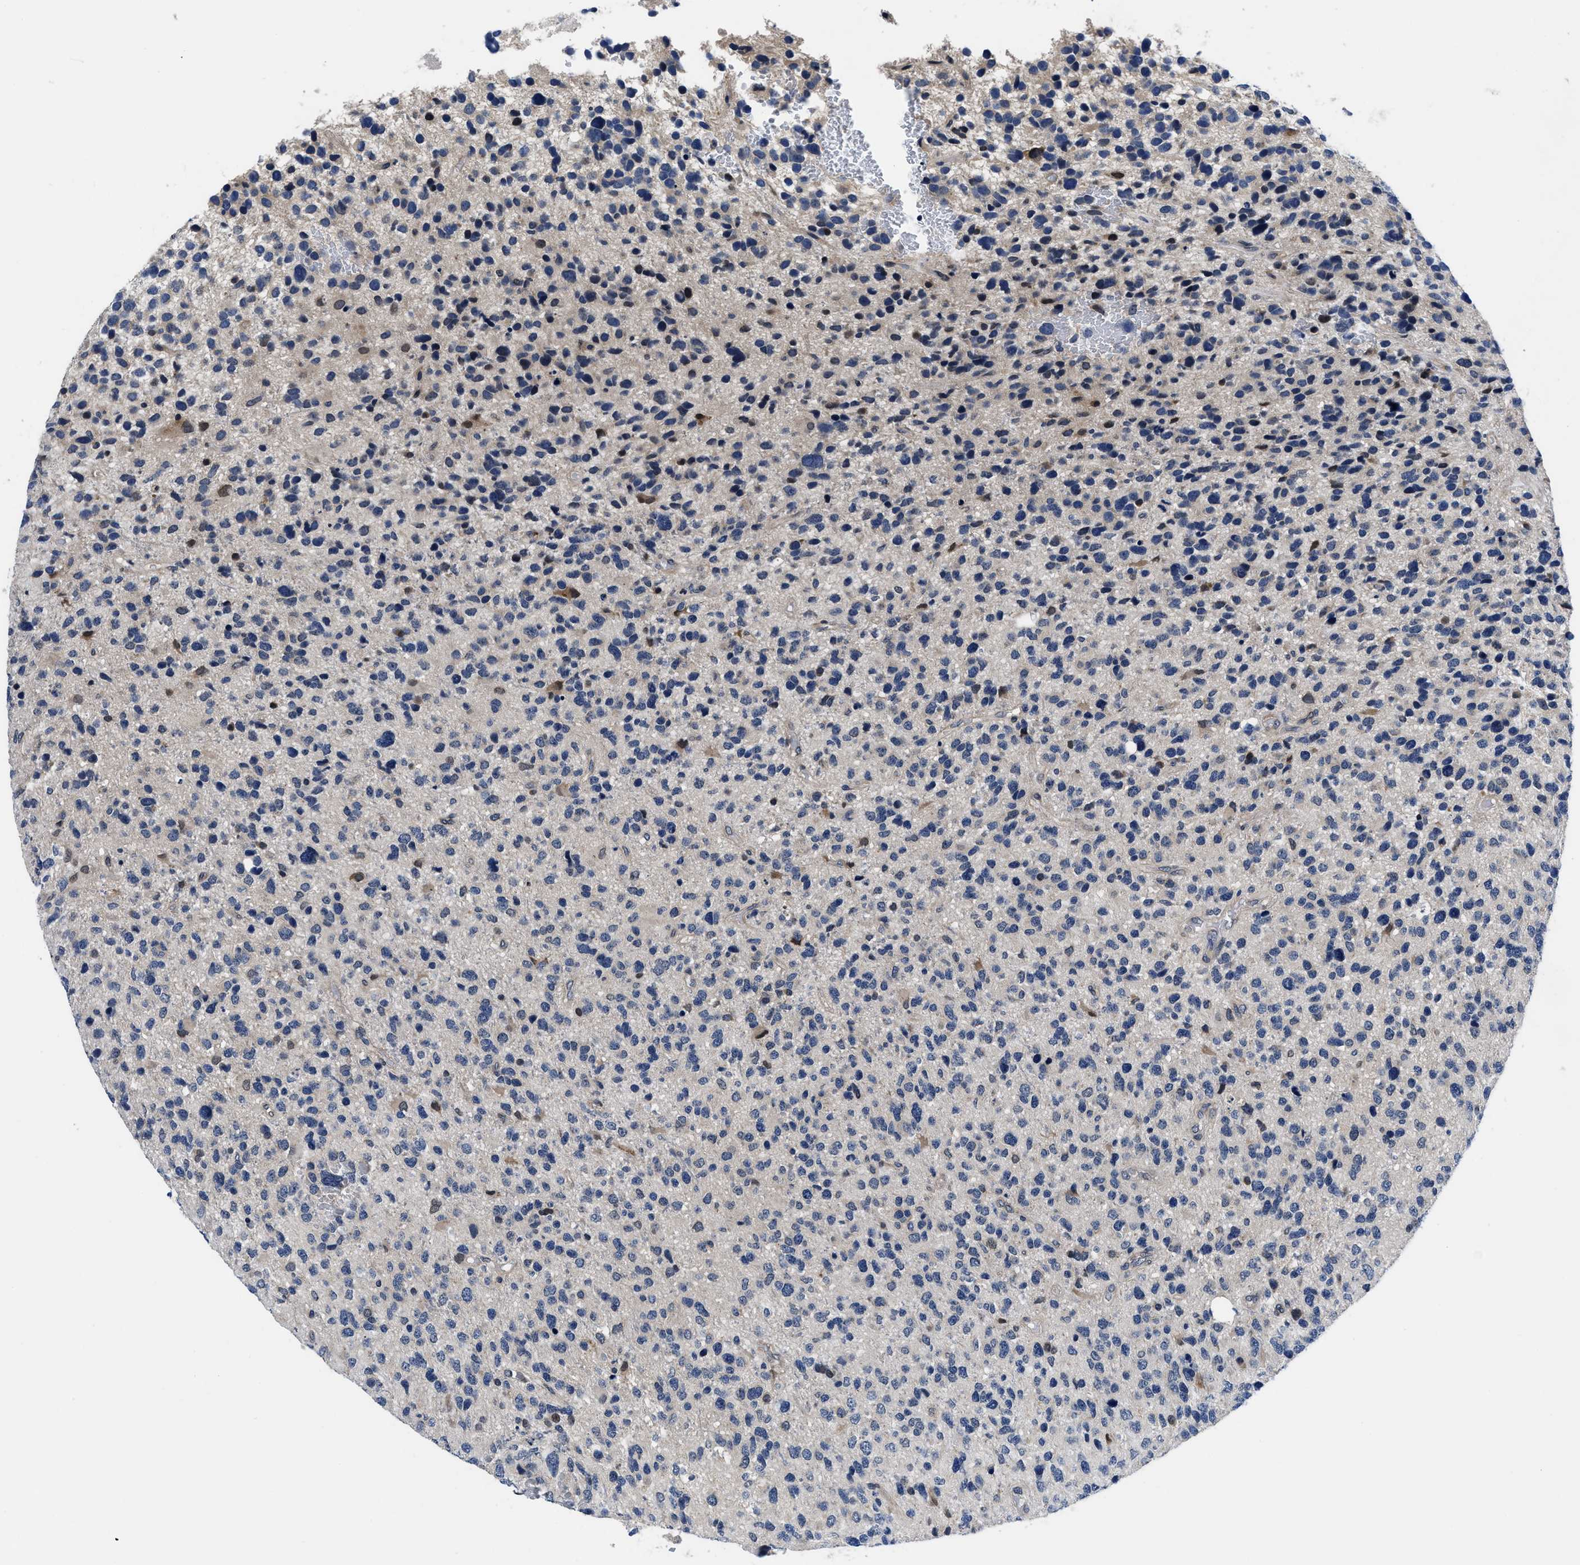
{"staining": {"intensity": "negative", "quantity": "none", "location": "none"}, "tissue": "glioma", "cell_type": "Tumor cells", "image_type": "cancer", "snomed": [{"axis": "morphology", "description": "Glioma, malignant, High grade"}, {"axis": "topography", "description": "Brain"}], "caption": "A high-resolution image shows immunohistochemistry staining of glioma, which exhibits no significant positivity in tumor cells. Brightfield microscopy of immunohistochemistry stained with DAB (brown) and hematoxylin (blue), captured at high magnification.", "gene": "SNX10", "patient": {"sex": "female", "age": 58}}